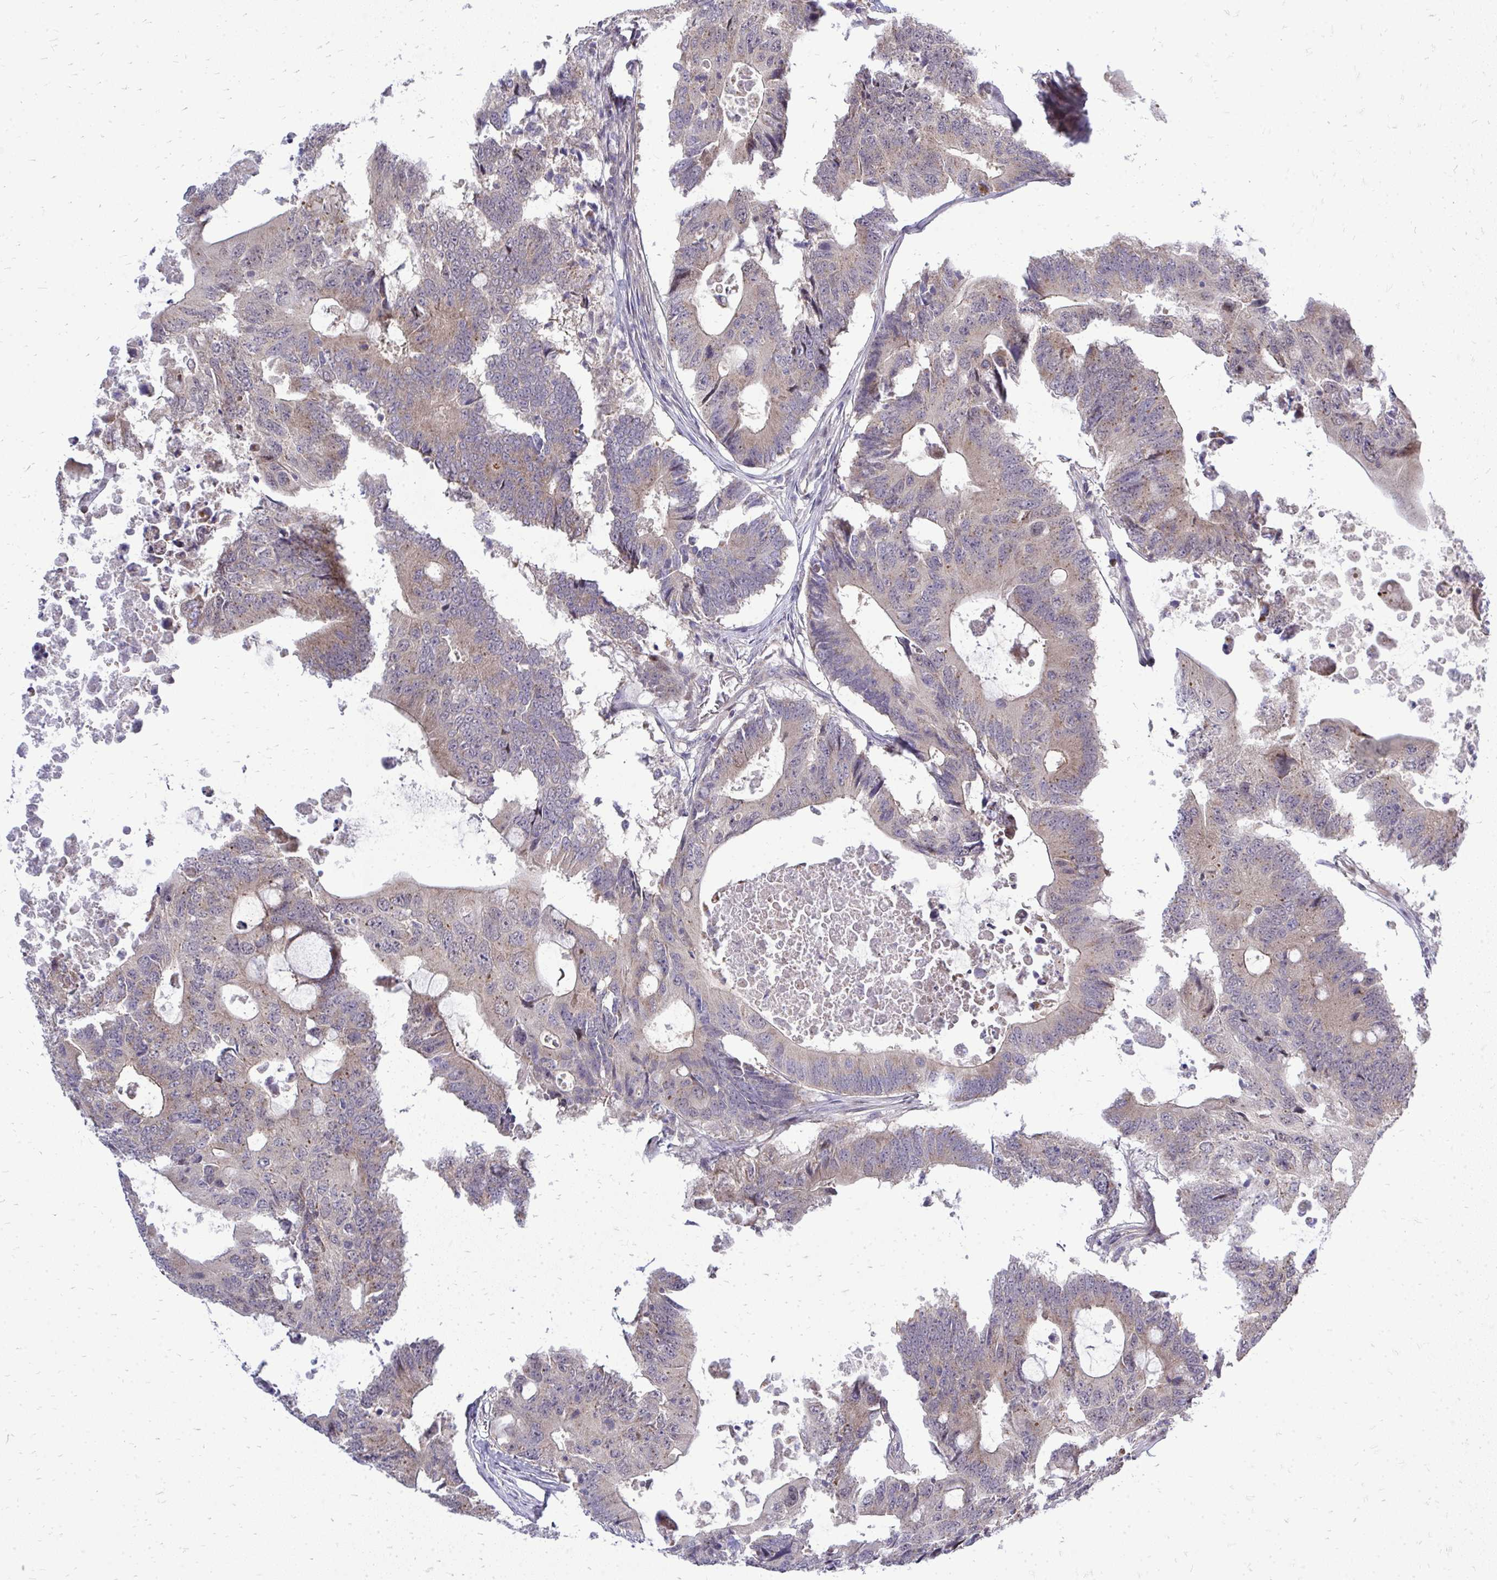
{"staining": {"intensity": "weak", "quantity": "25%-75%", "location": "cytoplasmic/membranous"}, "tissue": "colorectal cancer", "cell_type": "Tumor cells", "image_type": "cancer", "snomed": [{"axis": "morphology", "description": "Adenocarcinoma, NOS"}, {"axis": "topography", "description": "Colon"}], "caption": "High-power microscopy captured an immunohistochemistry image of colorectal cancer (adenocarcinoma), revealing weak cytoplasmic/membranous staining in about 25%-75% of tumor cells.", "gene": "OR8D1", "patient": {"sex": "male", "age": 71}}